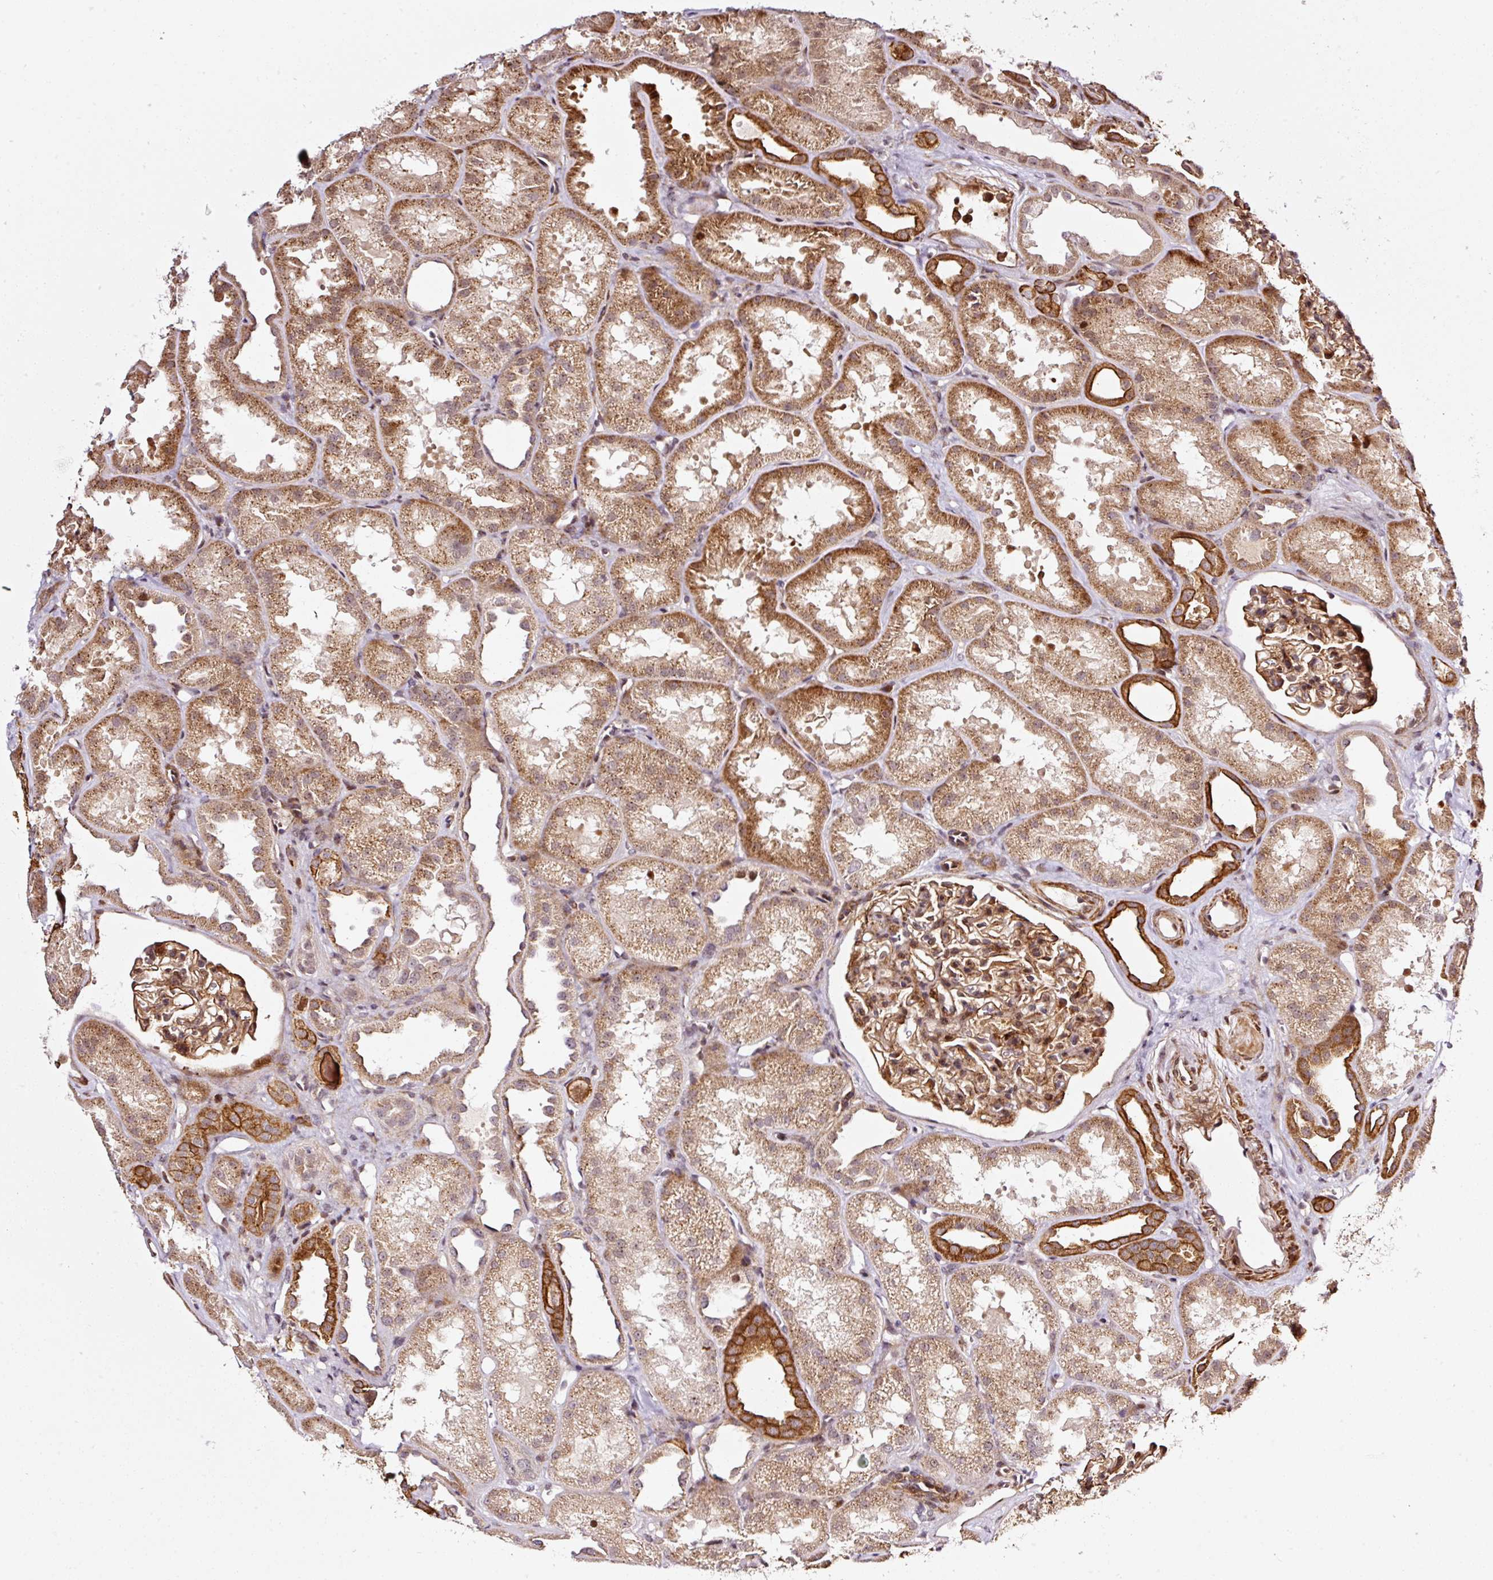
{"staining": {"intensity": "moderate", "quantity": ">75%", "location": "cytoplasmic/membranous"}, "tissue": "kidney", "cell_type": "Cells in glomeruli", "image_type": "normal", "snomed": [{"axis": "morphology", "description": "Normal tissue, NOS"}, {"axis": "topography", "description": "Kidney"}], "caption": "Immunohistochemical staining of normal kidney reveals medium levels of moderate cytoplasmic/membranous positivity in about >75% of cells in glomeruli.", "gene": "ANKRD20A1", "patient": {"sex": "male", "age": 61}}